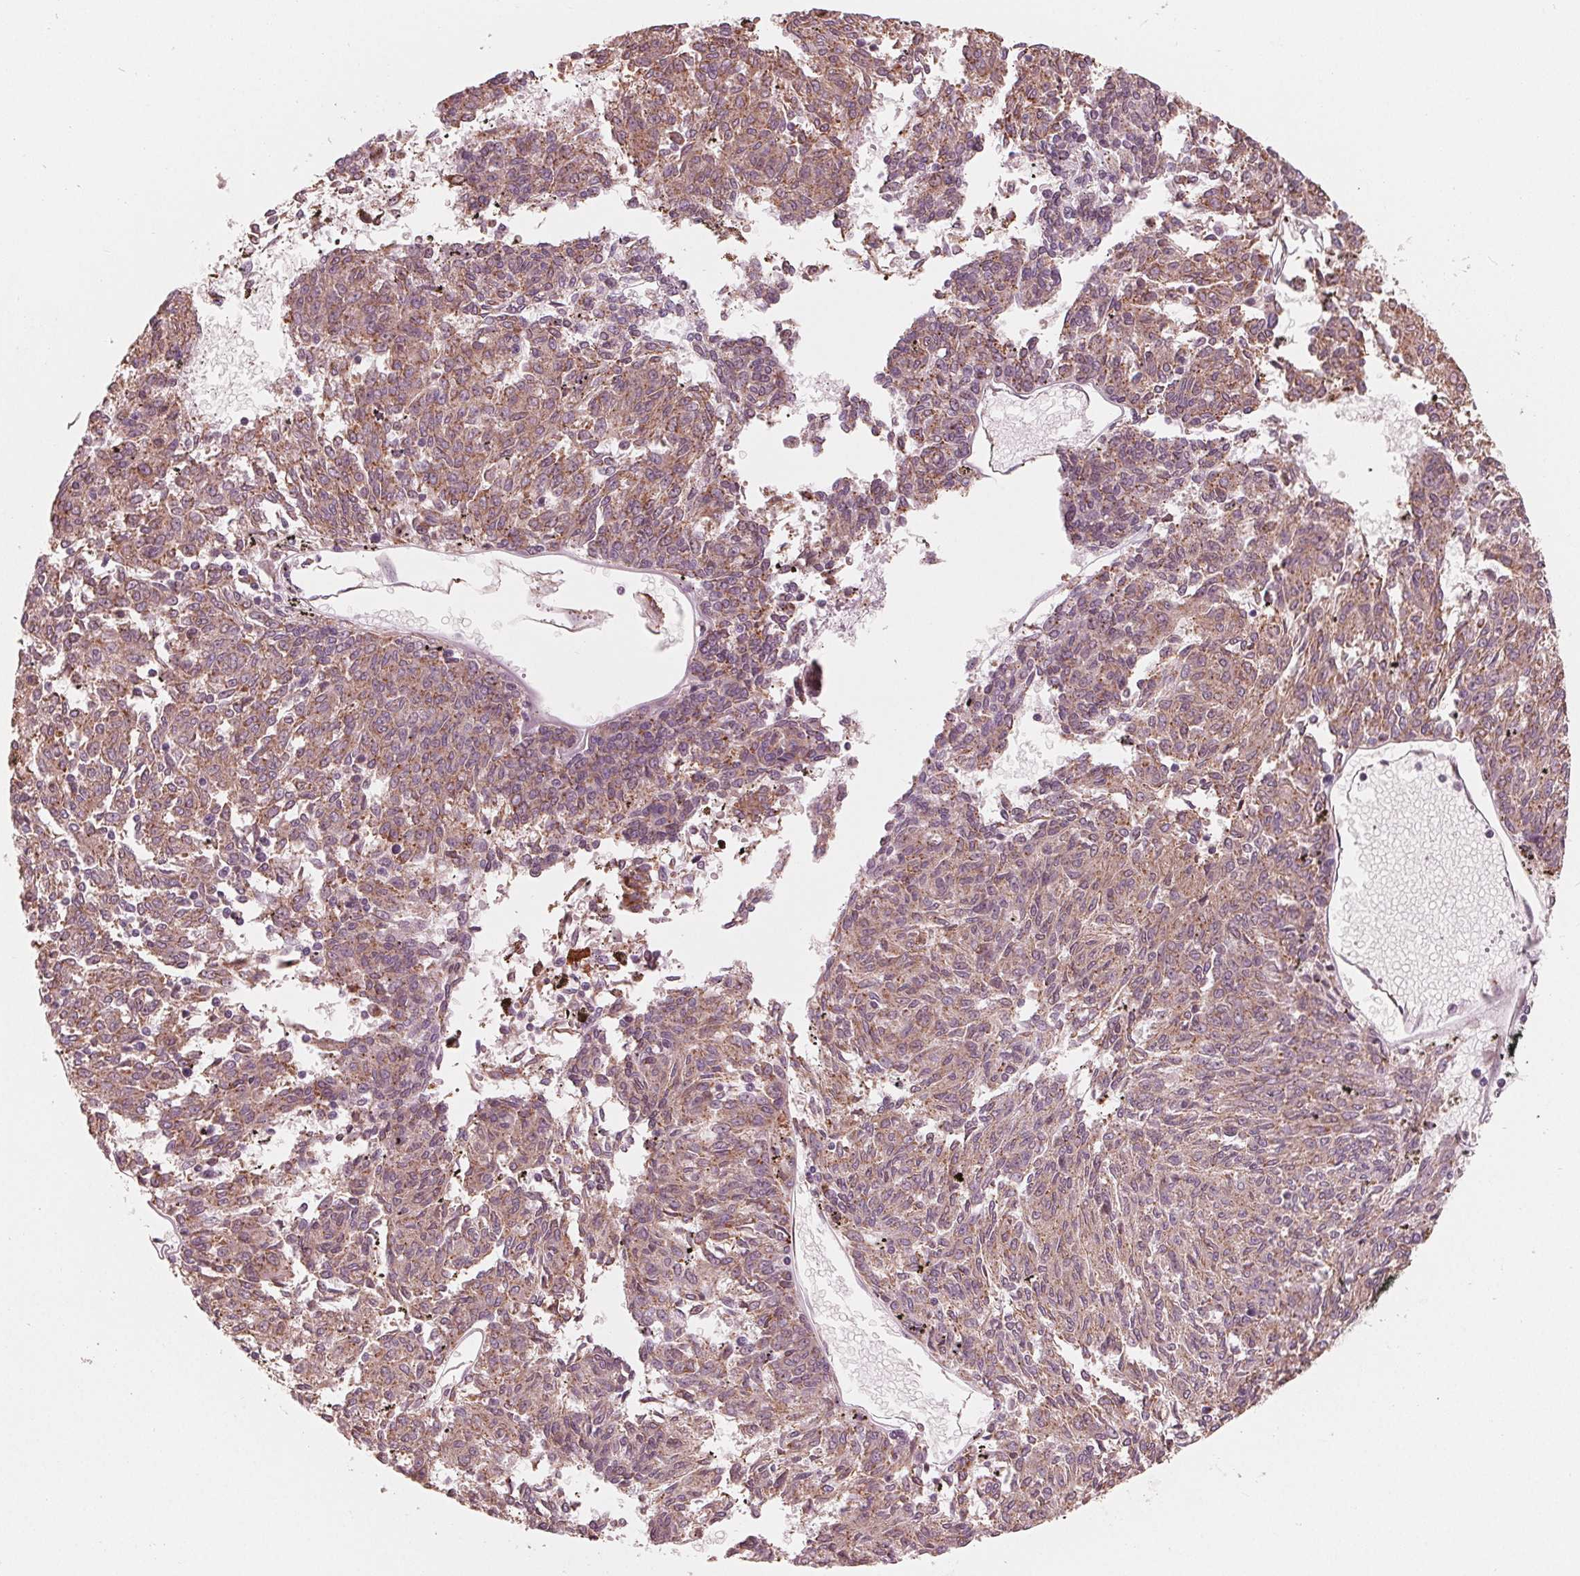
{"staining": {"intensity": "weak", "quantity": "25%-75%", "location": "cytoplasmic/membranous"}, "tissue": "melanoma", "cell_type": "Tumor cells", "image_type": "cancer", "snomed": [{"axis": "morphology", "description": "Malignant melanoma, NOS"}, {"axis": "topography", "description": "Skin"}], "caption": "Melanoma stained with a brown dye demonstrates weak cytoplasmic/membranous positive staining in about 25%-75% of tumor cells.", "gene": "MIER3", "patient": {"sex": "female", "age": 72}}